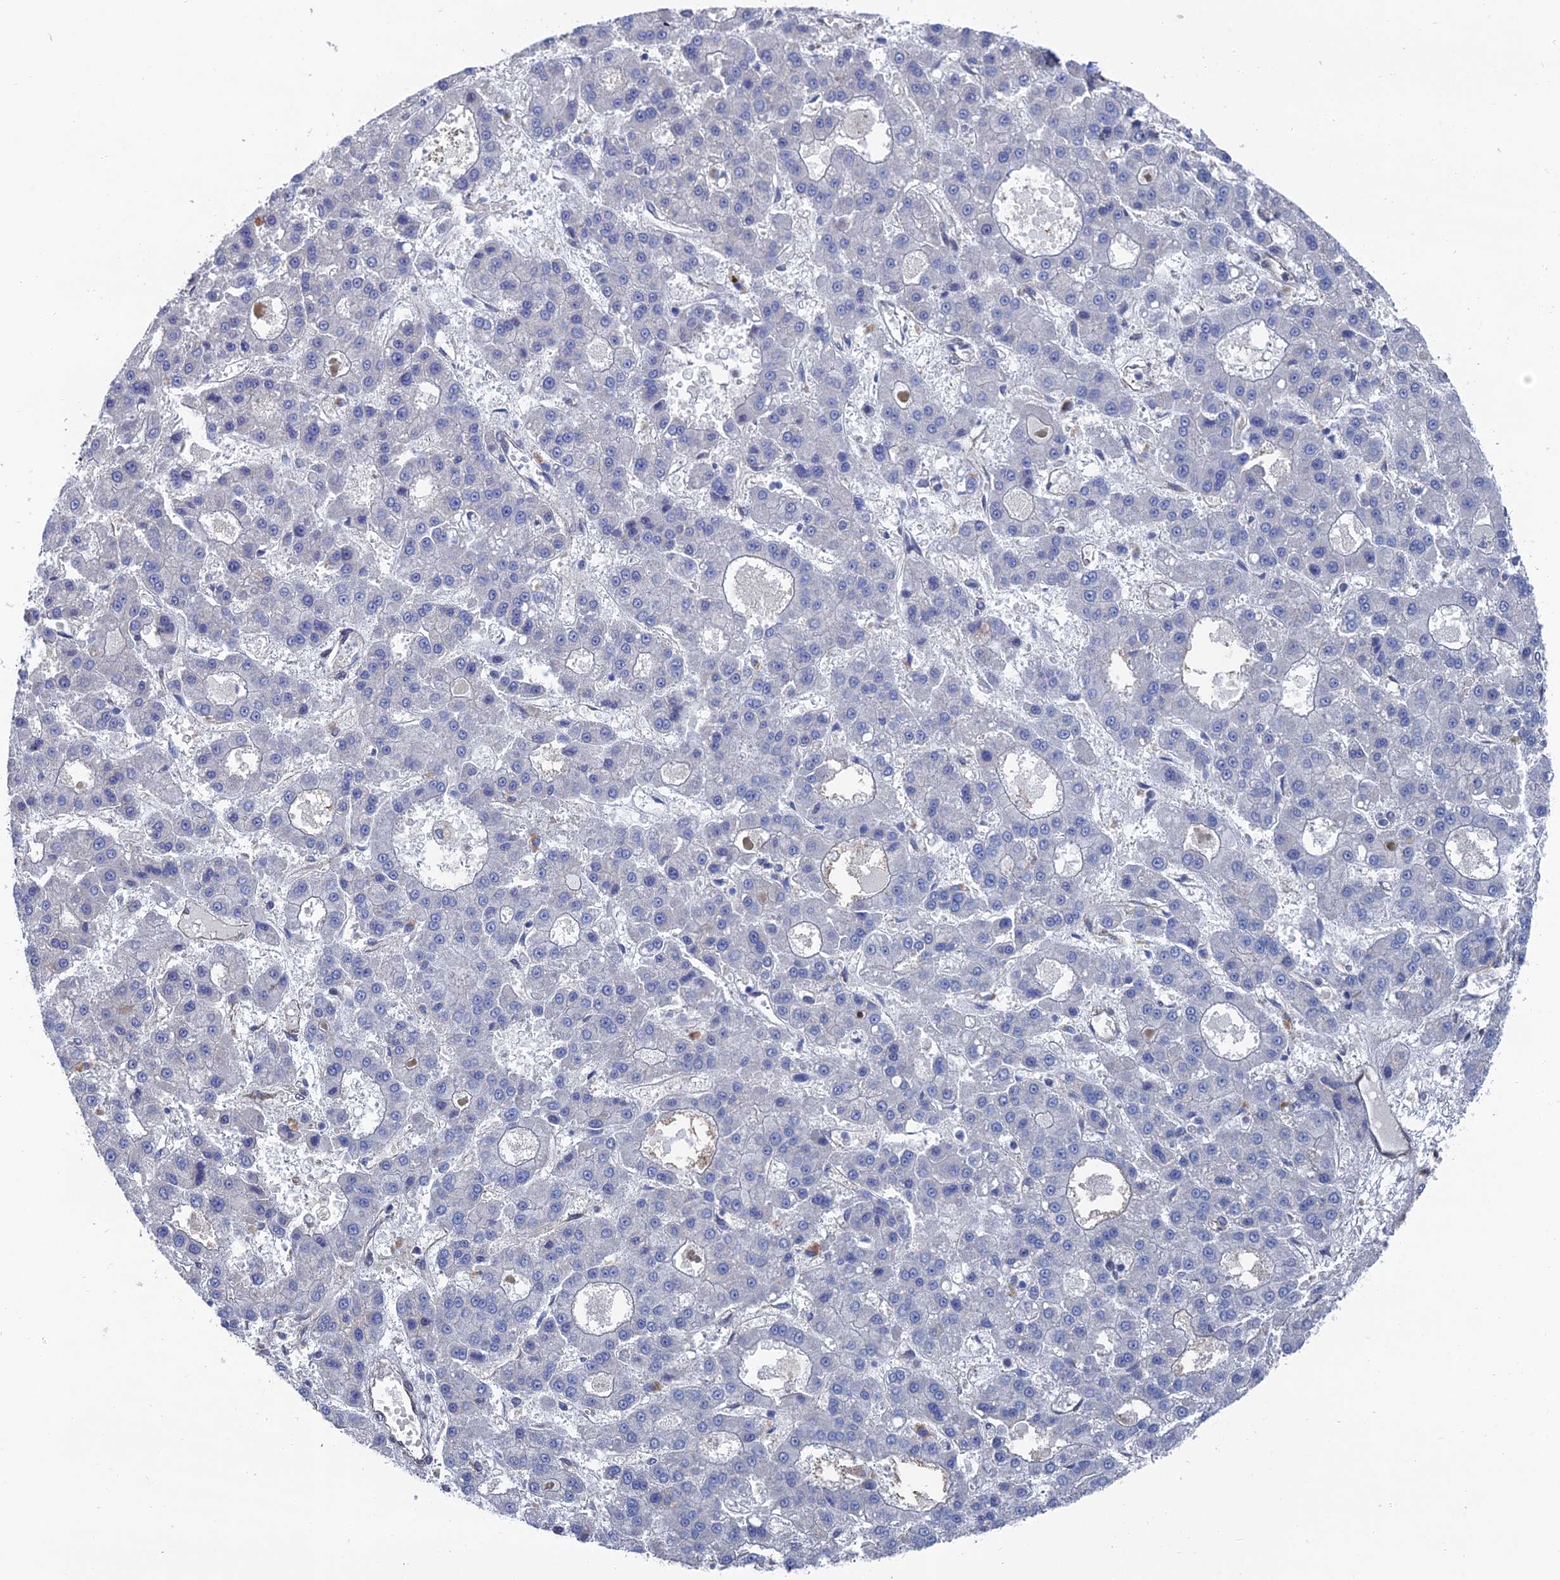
{"staining": {"intensity": "negative", "quantity": "none", "location": "none"}, "tissue": "liver cancer", "cell_type": "Tumor cells", "image_type": "cancer", "snomed": [{"axis": "morphology", "description": "Carcinoma, Hepatocellular, NOS"}, {"axis": "topography", "description": "Liver"}], "caption": "High magnification brightfield microscopy of liver cancer (hepatocellular carcinoma) stained with DAB (3,3'-diaminobenzidine) (brown) and counterstained with hematoxylin (blue): tumor cells show no significant expression.", "gene": "ARAP3", "patient": {"sex": "male", "age": 70}}